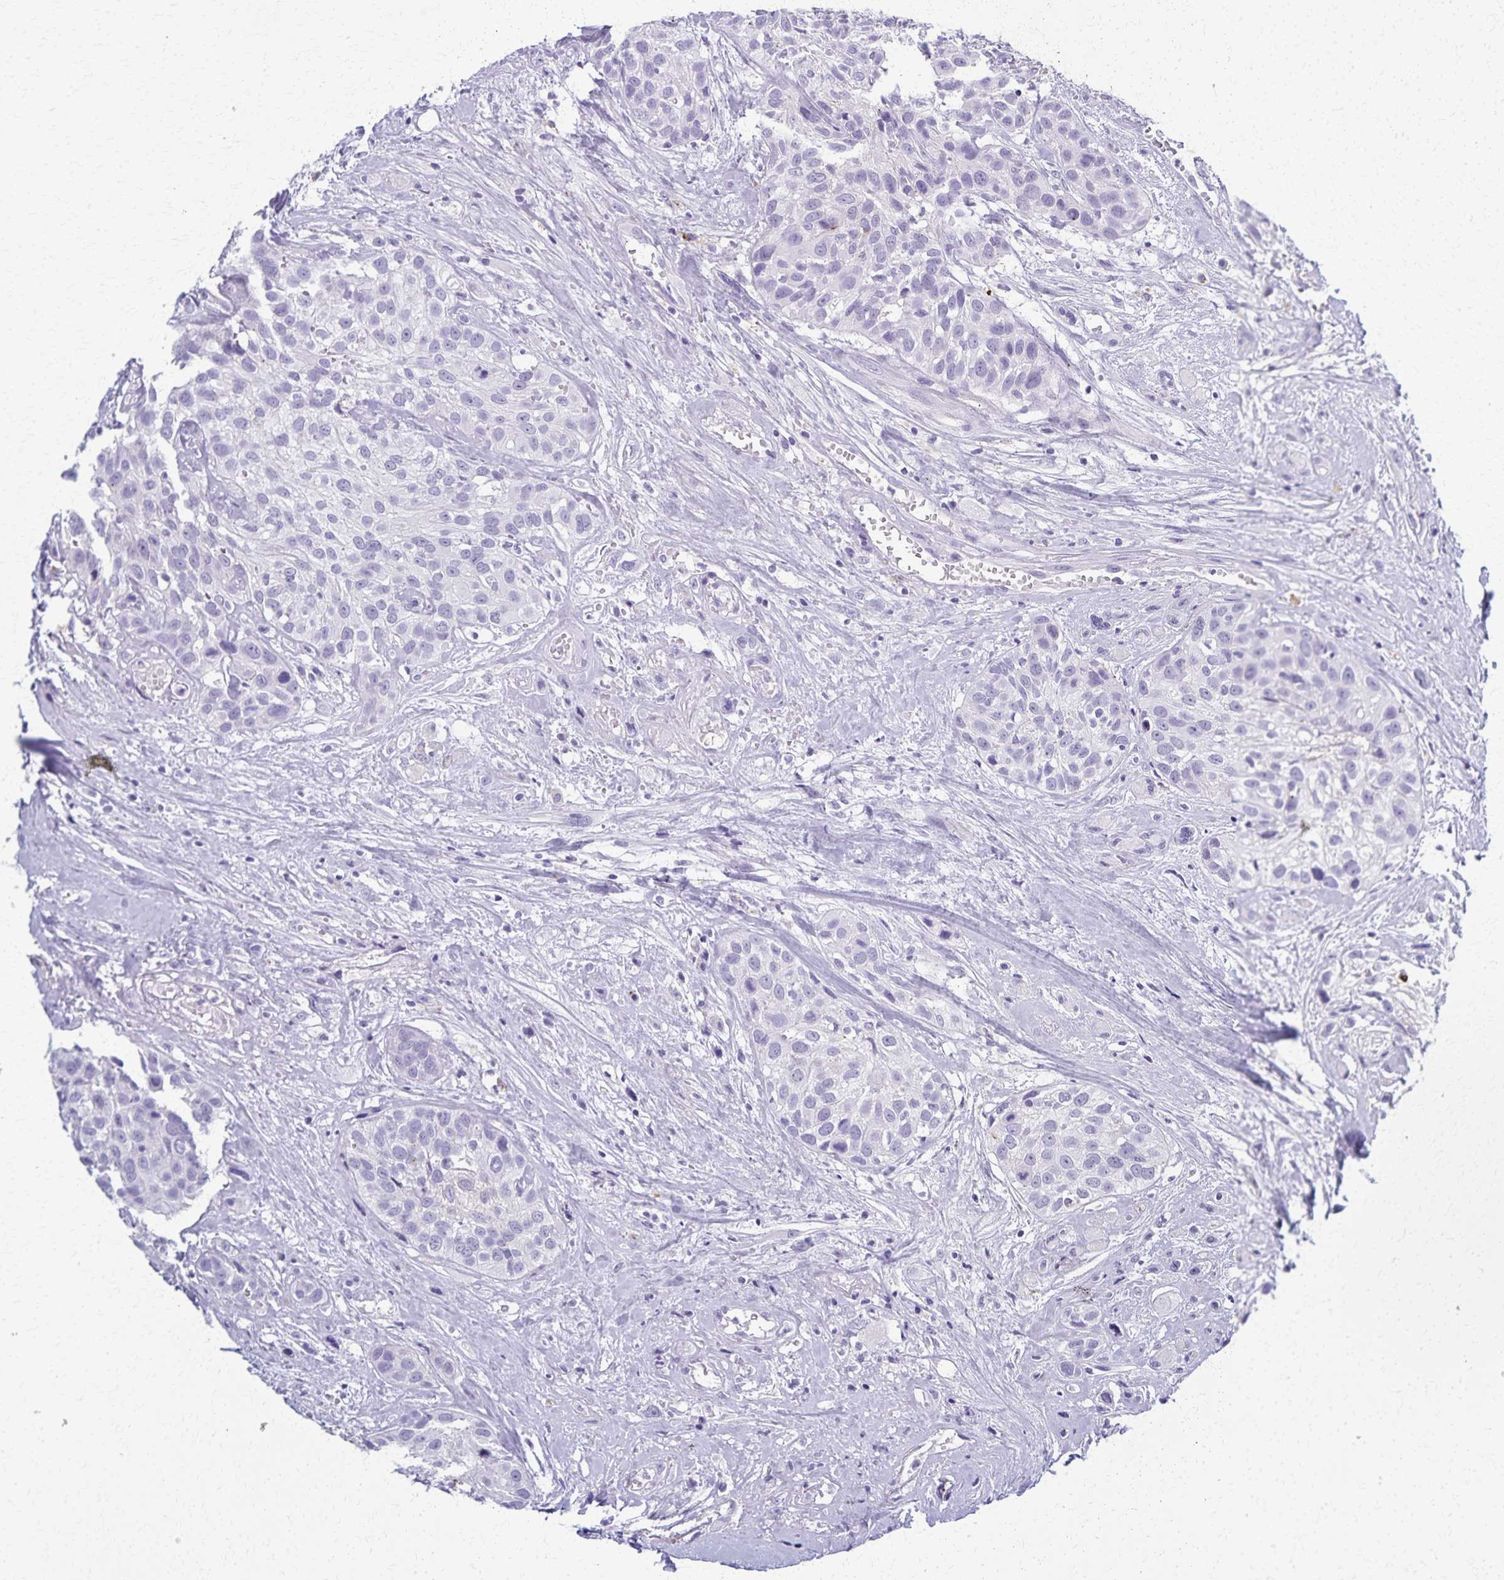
{"staining": {"intensity": "negative", "quantity": "none", "location": "none"}, "tissue": "head and neck cancer", "cell_type": "Tumor cells", "image_type": "cancer", "snomed": [{"axis": "morphology", "description": "Squamous cell carcinoma, NOS"}, {"axis": "topography", "description": "Head-Neck"}], "caption": "Immunohistochemistry (IHC) micrograph of head and neck cancer stained for a protein (brown), which displays no staining in tumor cells. (Immunohistochemistry, brightfield microscopy, high magnification).", "gene": "TMEM60", "patient": {"sex": "female", "age": 50}}